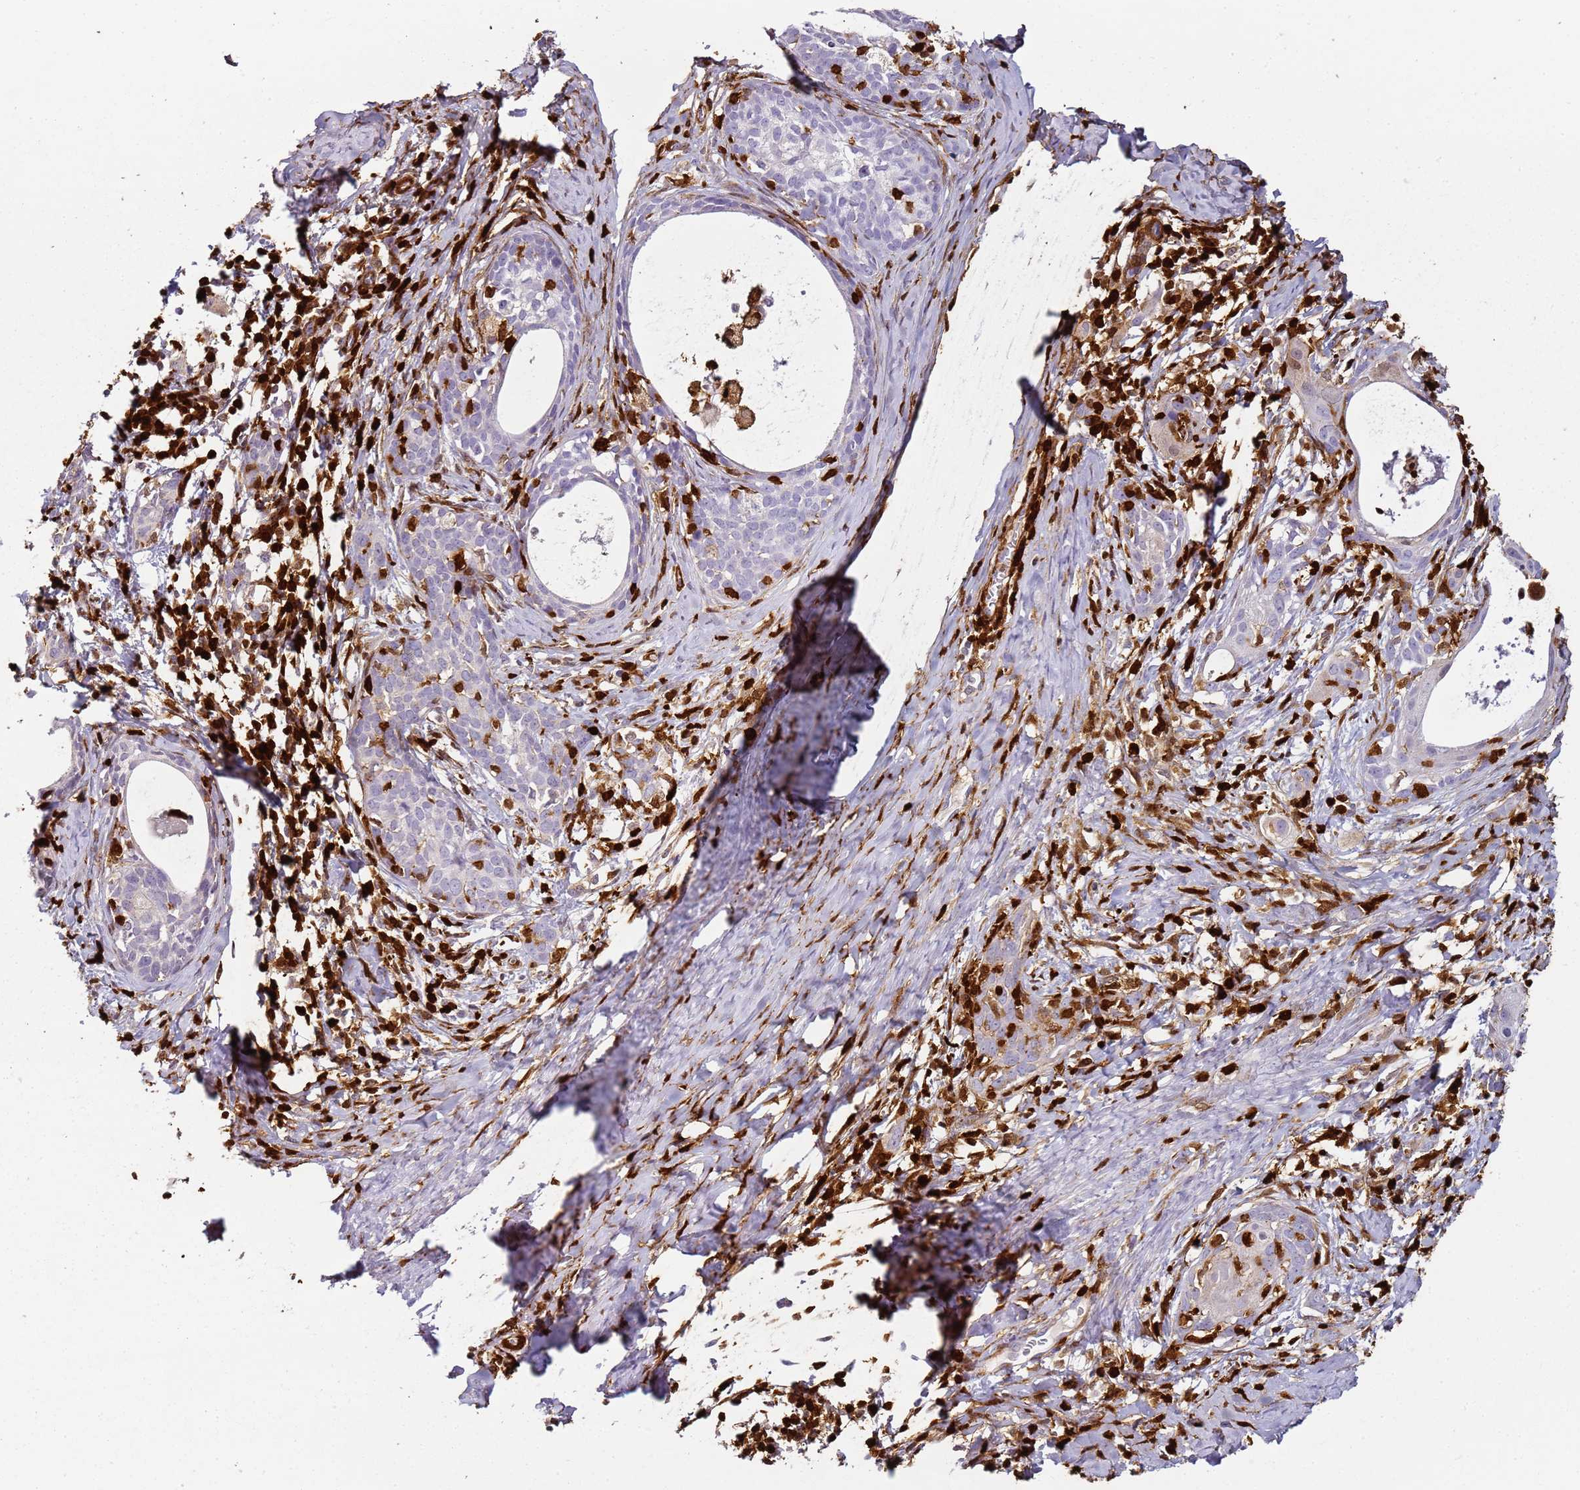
{"staining": {"intensity": "negative", "quantity": "none", "location": "none"}, "tissue": "cervical cancer", "cell_type": "Tumor cells", "image_type": "cancer", "snomed": [{"axis": "morphology", "description": "Squamous cell carcinoma, NOS"}, {"axis": "topography", "description": "Cervix"}], "caption": "This is an immunohistochemistry photomicrograph of human squamous cell carcinoma (cervical). There is no expression in tumor cells.", "gene": "S100A4", "patient": {"sex": "female", "age": 52}}